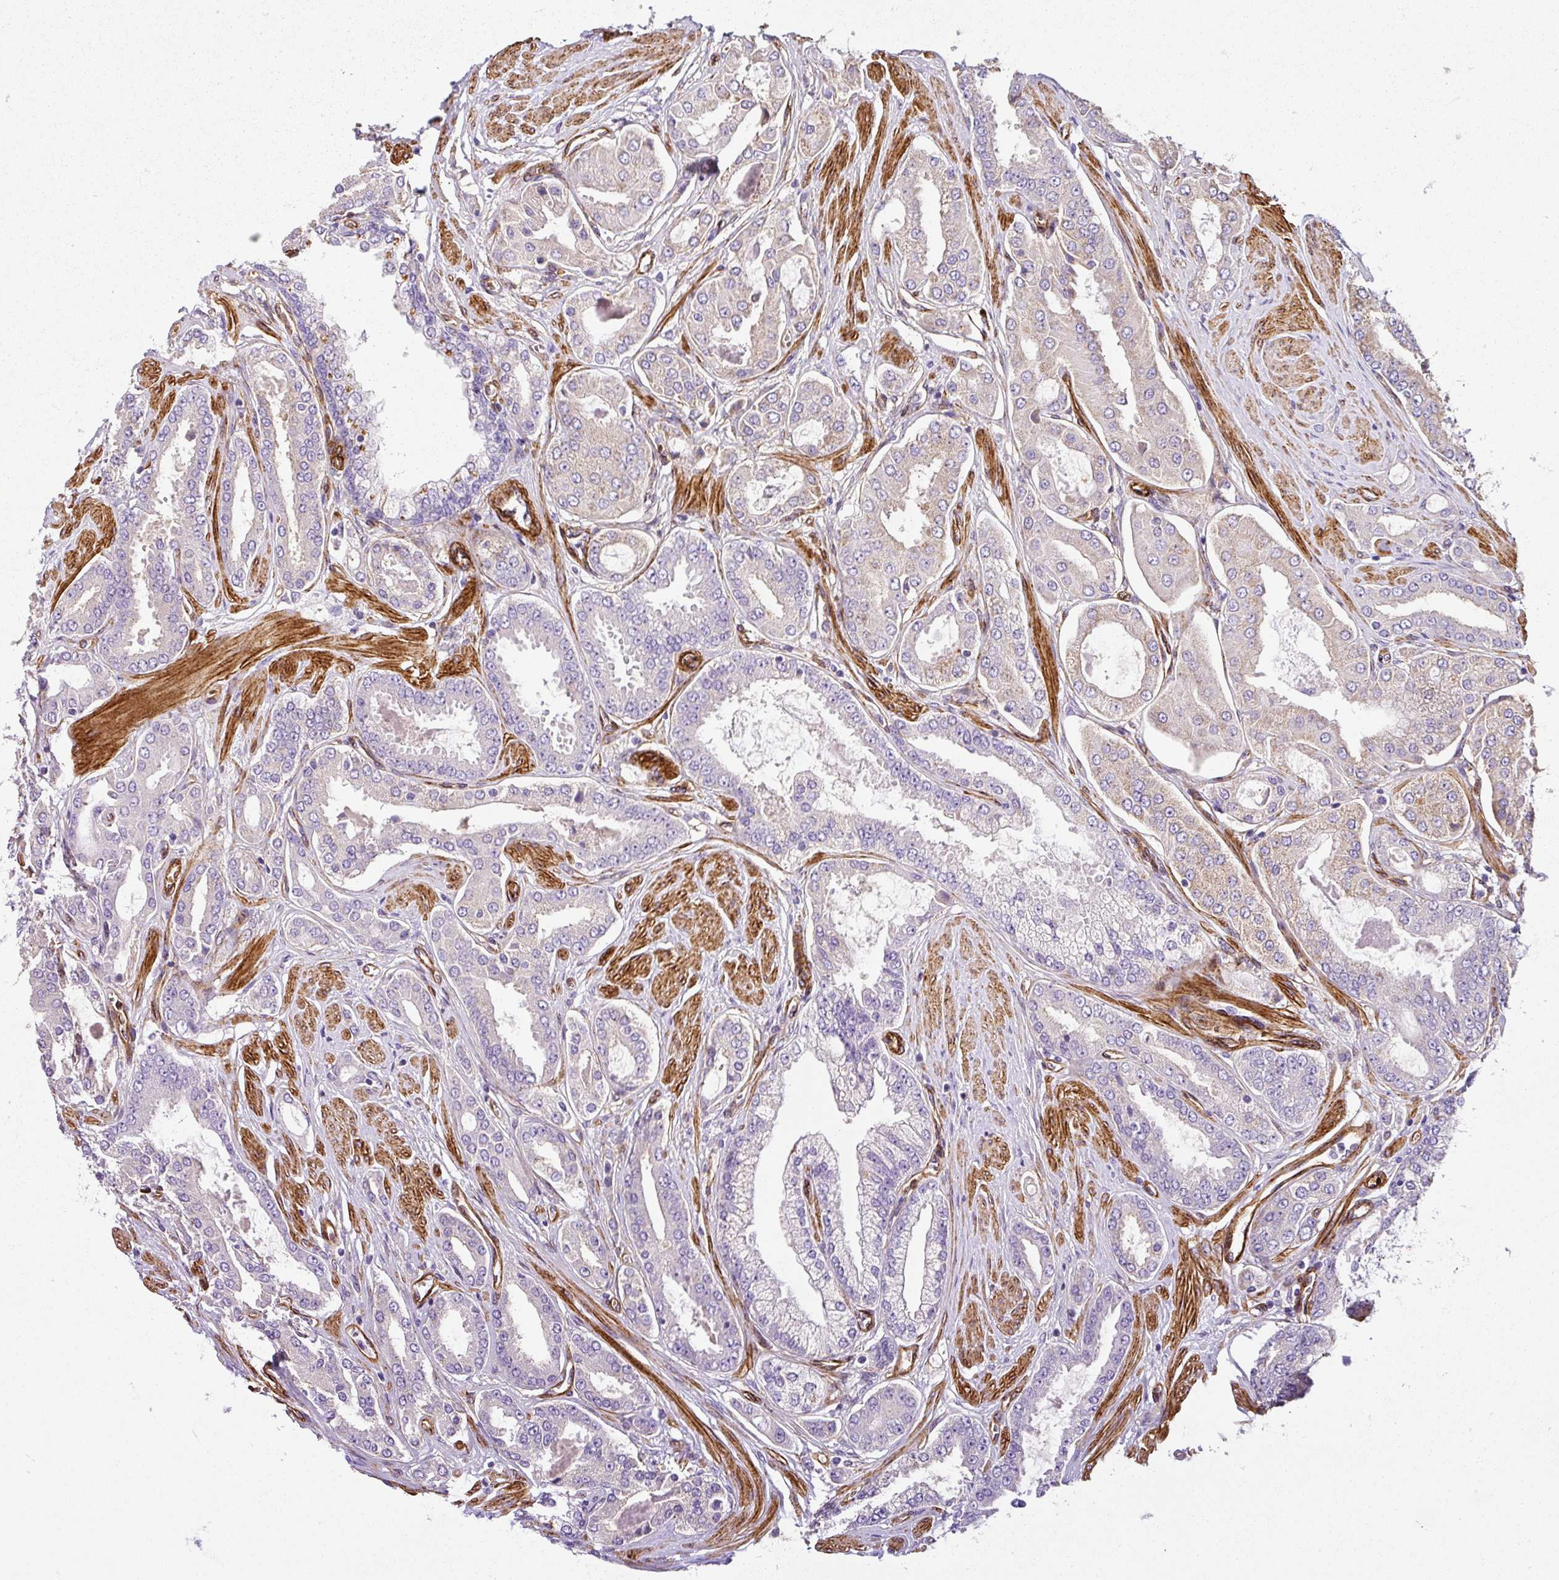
{"staining": {"intensity": "negative", "quantity": "none", "location": "none"}, "tissue": "prostate cancer", "cell_type": "Tumor cells", "image_type": "cancer", "snomed": [{"axis": "morphology", "description": "Adenocarcinoma, Low grade"}, {"axis": "topography", "description": "Prostate"}], "caption": "IHC of human adenocarcinoma (low-grade) (prostate) demonstrates no expression in tumor cells.", "gene": "SLC25A17", "patient": {"sex": "male", "age": 42}}